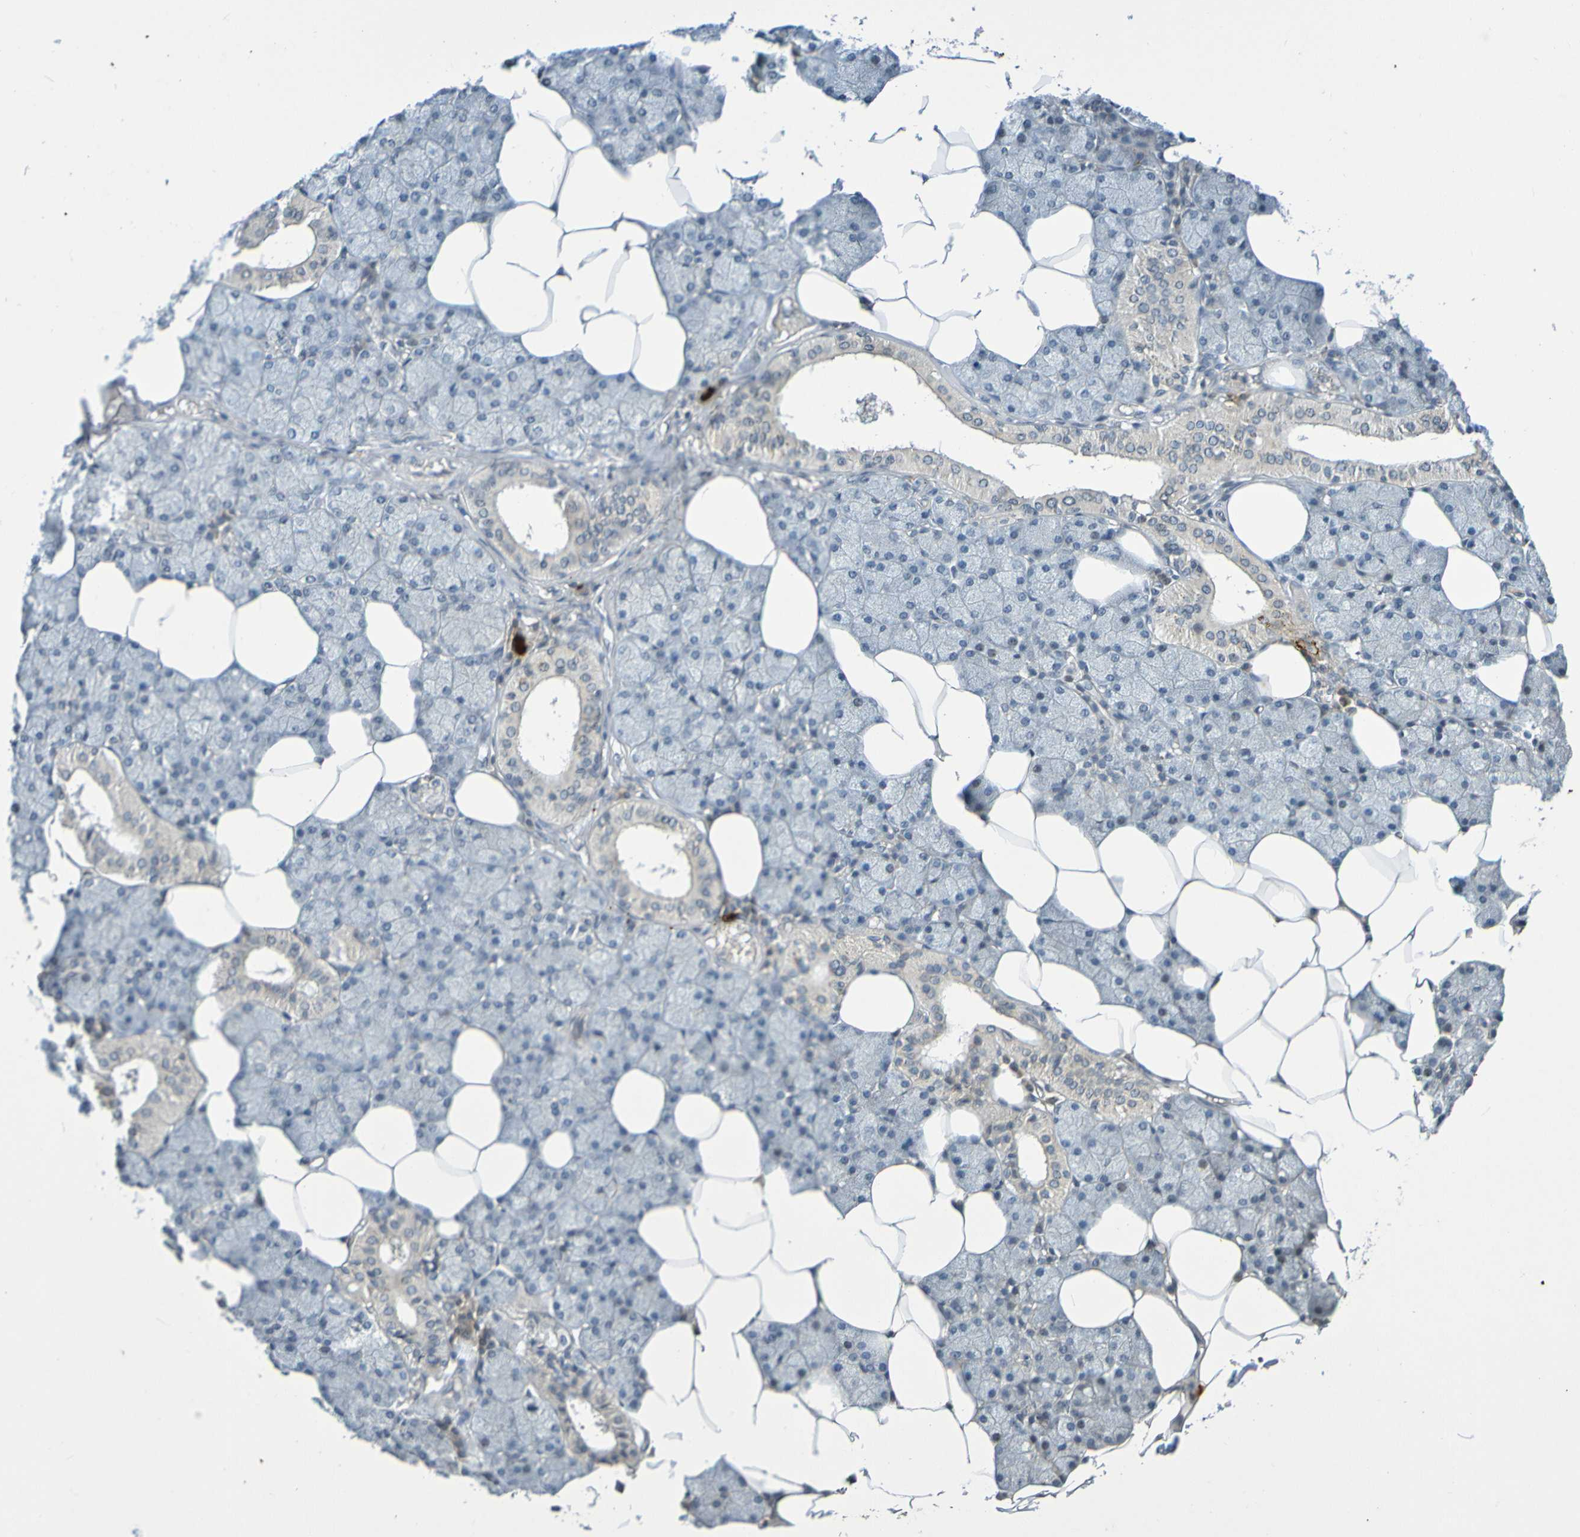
{"staining": {"intensity": "weak", "quantity": "<25%", "location": "cytoplasmic/membranous"}, "tissue": "salivary gland", "cell_type": "Glandular cells", "image_type": "normal", "snomed": [{"axis": "morphology", "description": "Normal tissue, NOS"}, {"axis": "topography", "description": "Salivary gland"}], "caption": "DAB immunohistochemical staining of normal human salivary gland reveals no significant expression in glandular cells.", "gene": "C3AR1", "patient": {"sex": "male", "age": 62}}